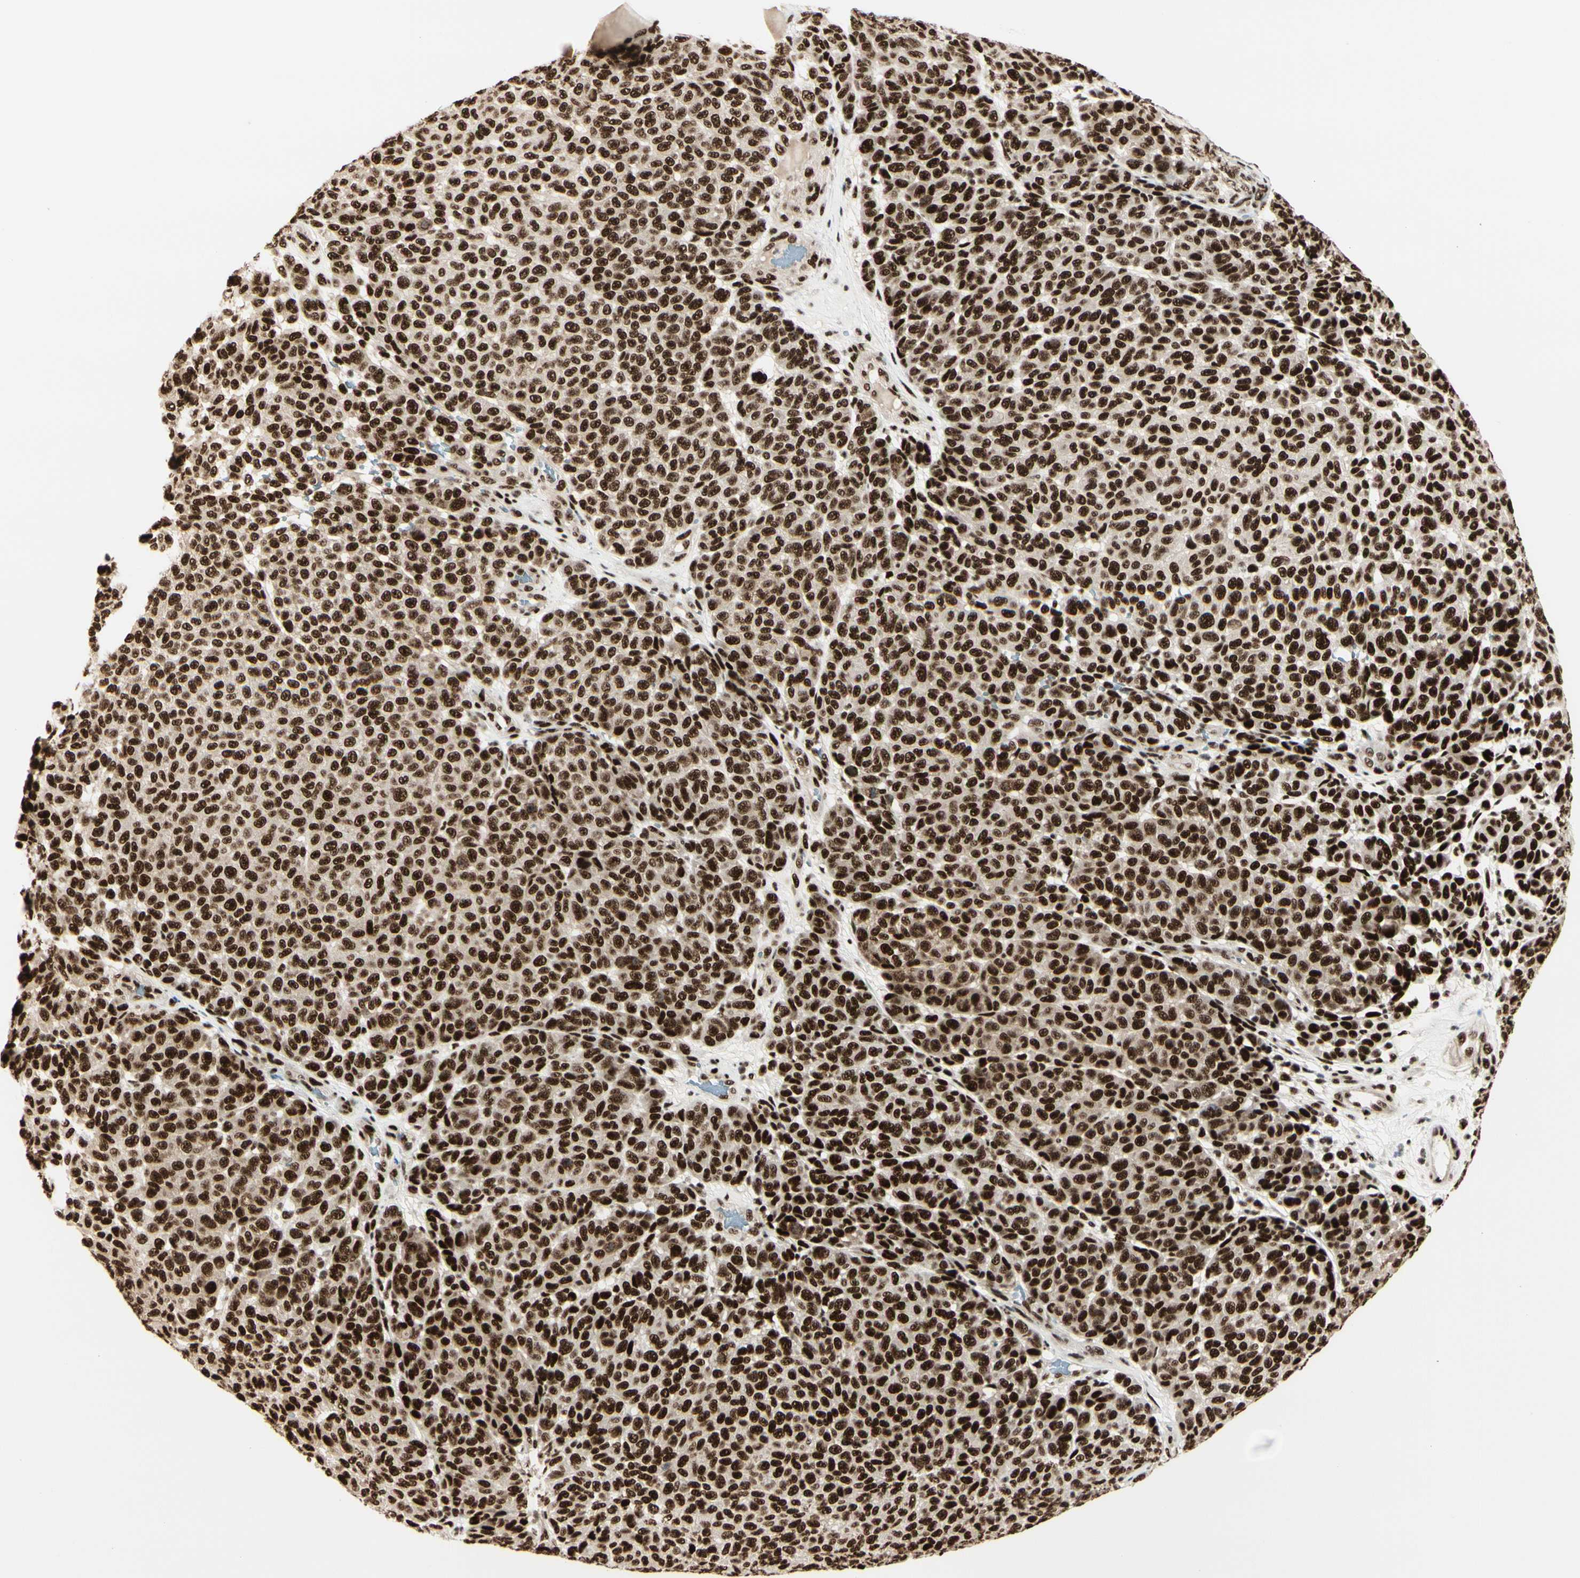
{"staining": {"intensity": "strong", "quantity": ">75%", "location": "nuclear"}, "tissue": "melanoma", "cell_type": "Tumor cells", "image_type": "cancer", "snomed": [{"axis": "morphology", "description": "Malignant melanoma, NOS"}, {"axis": "topography", "description": "Skin"}], "caption": "There is high levels of strong nuclear positivity in tumor cells of melanoma, as demonstrated by immunohistochemical staining (brown color).", "gene": "HEXIM1", "patient": {"sex": "male", "age": 59}}